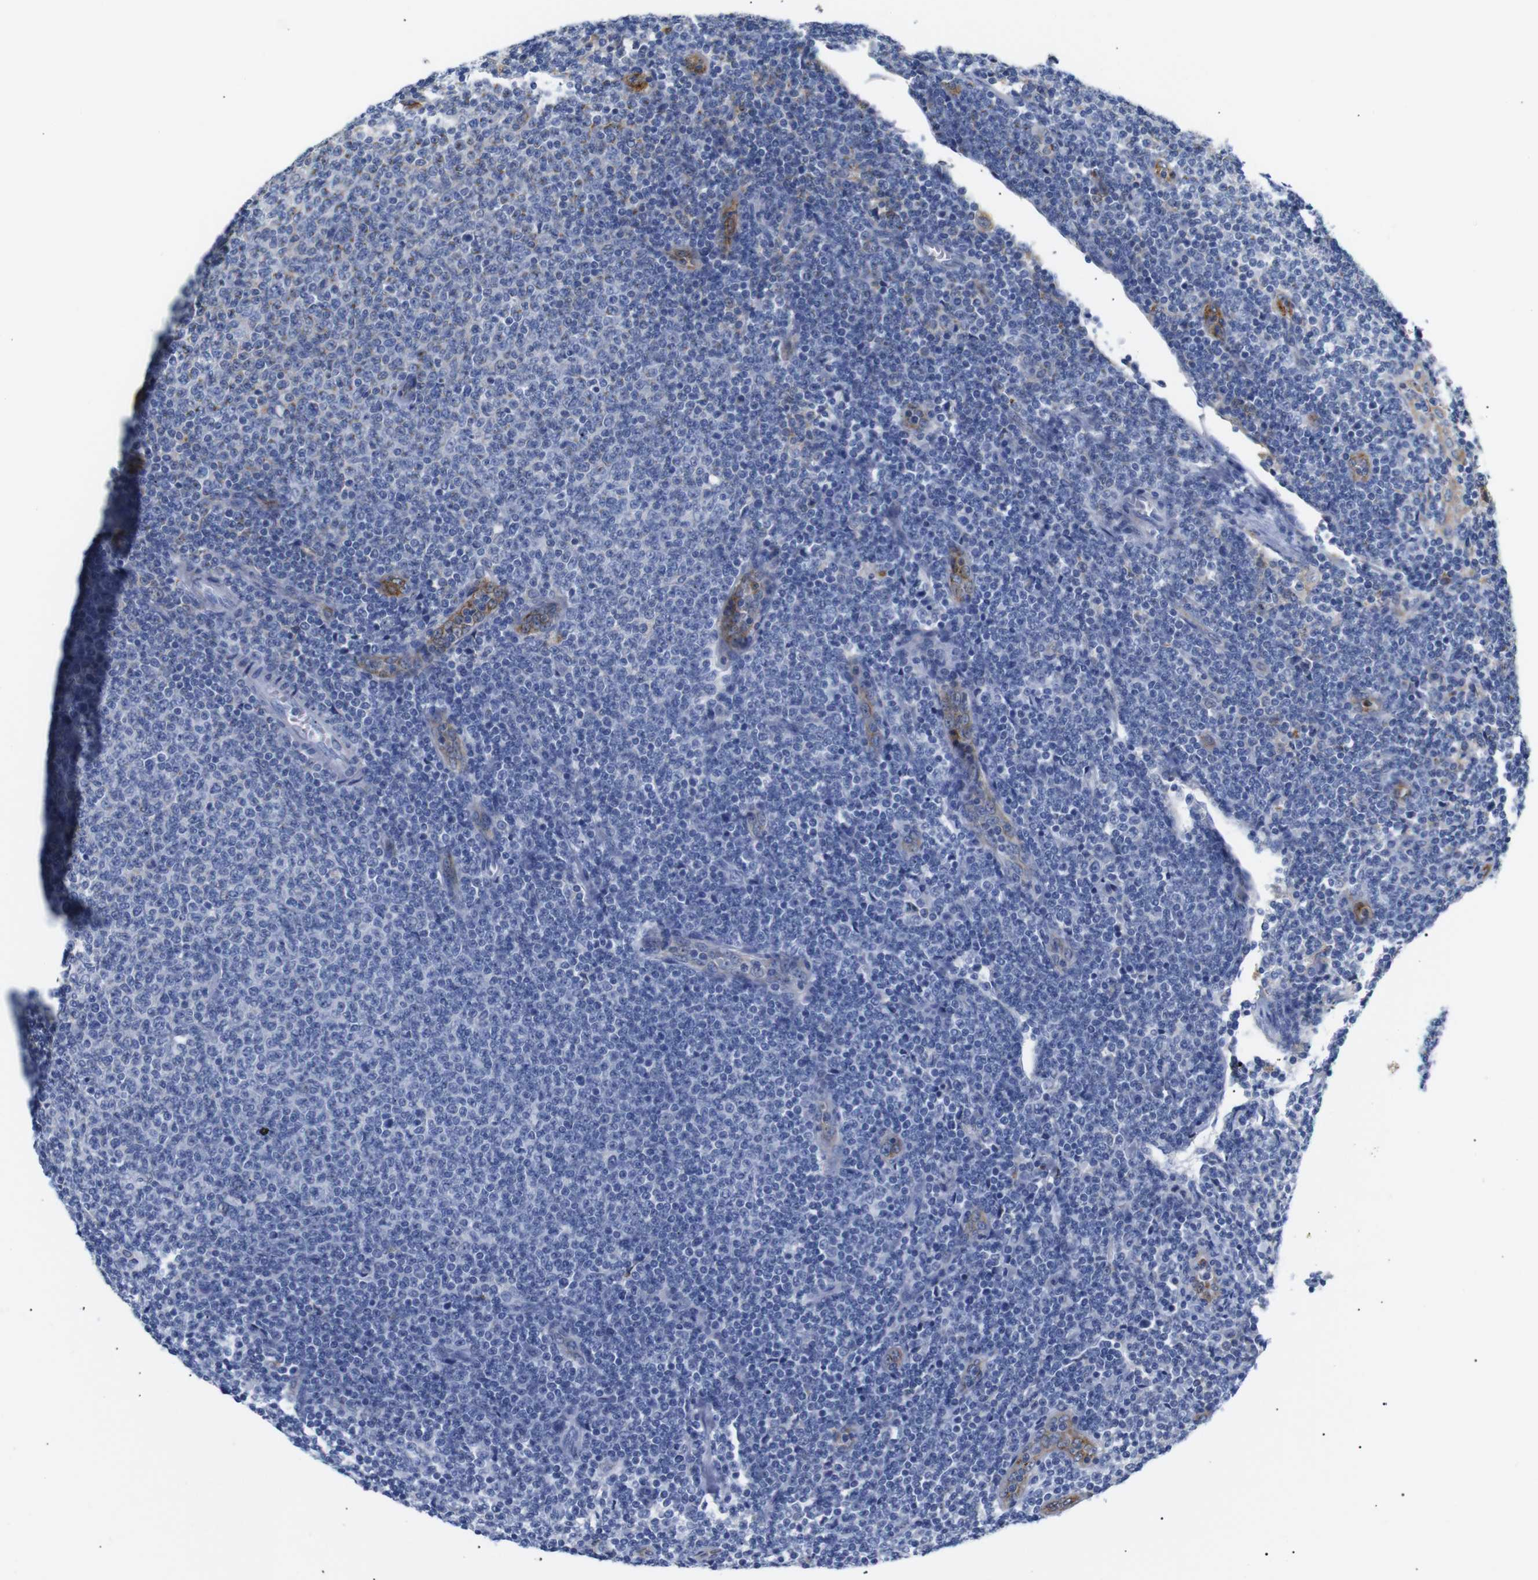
{"staining": {"intensity": "weak", "quantity": "<25%", "location": "cytoplasmic/membranous"}, "tissue": "lymphoma", "cell_type": "Tumor cells", "image_type": "cancer", "snomed": [{"axis": "morphology", "description": "Malignant lymphoma, non-Hodgkin's type, Low grade"}, {"axis": "topography", "description": "Lymph node"}], "caption": "Protein analysis of malignant lymphoma, non-Hodgkin's type (low-grade) demonstrates no significant staining in tumor cells. (Brightfield microscopy of DAB (3,3'-diaminobenzidine) immunohistochemistry (IHC) at high magnification).", "gene": "SDCBP", "patient": {"sex": "male", "age": 66}}